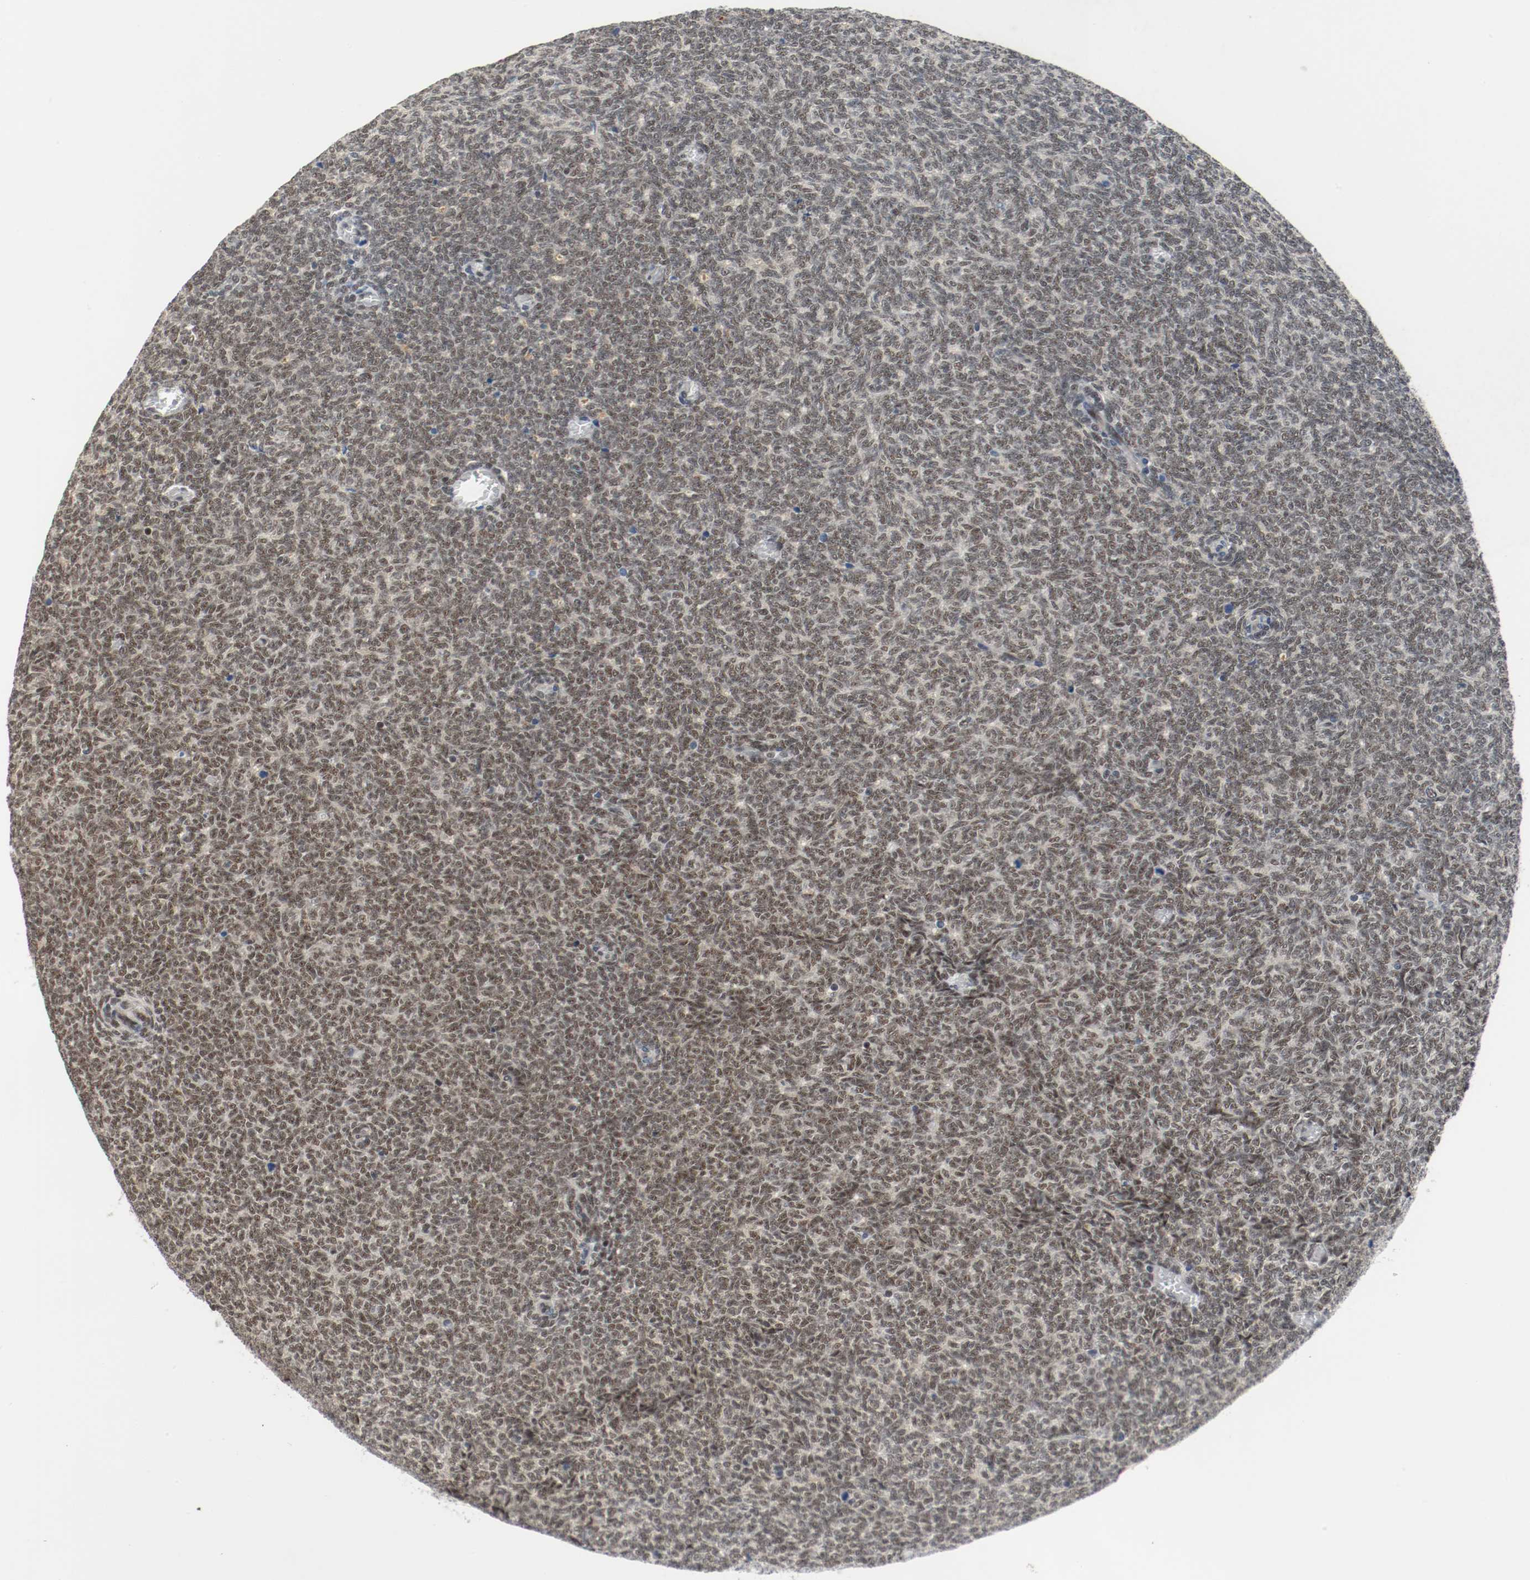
{"staining": {"intensity": "moderate", "quantity": ">75%", "location": "nuclear"}, "tissue": "renal cancer", "cell_type": "Tumor cells", "image_type": "cancer", "snomed": [{"axis": "morphology", "description": "Neoplasm, malignant, NOS"}, {"axis": "topography", "description": "Kidney"}], "caption": "A histopathology image of human renal cancer (malignant neoplasm) stained for a protein reveals moderate nuclear brown staining in tumor cells.", "gene": "ASH1L", "patient": {"sex": "male", "age": 28}}